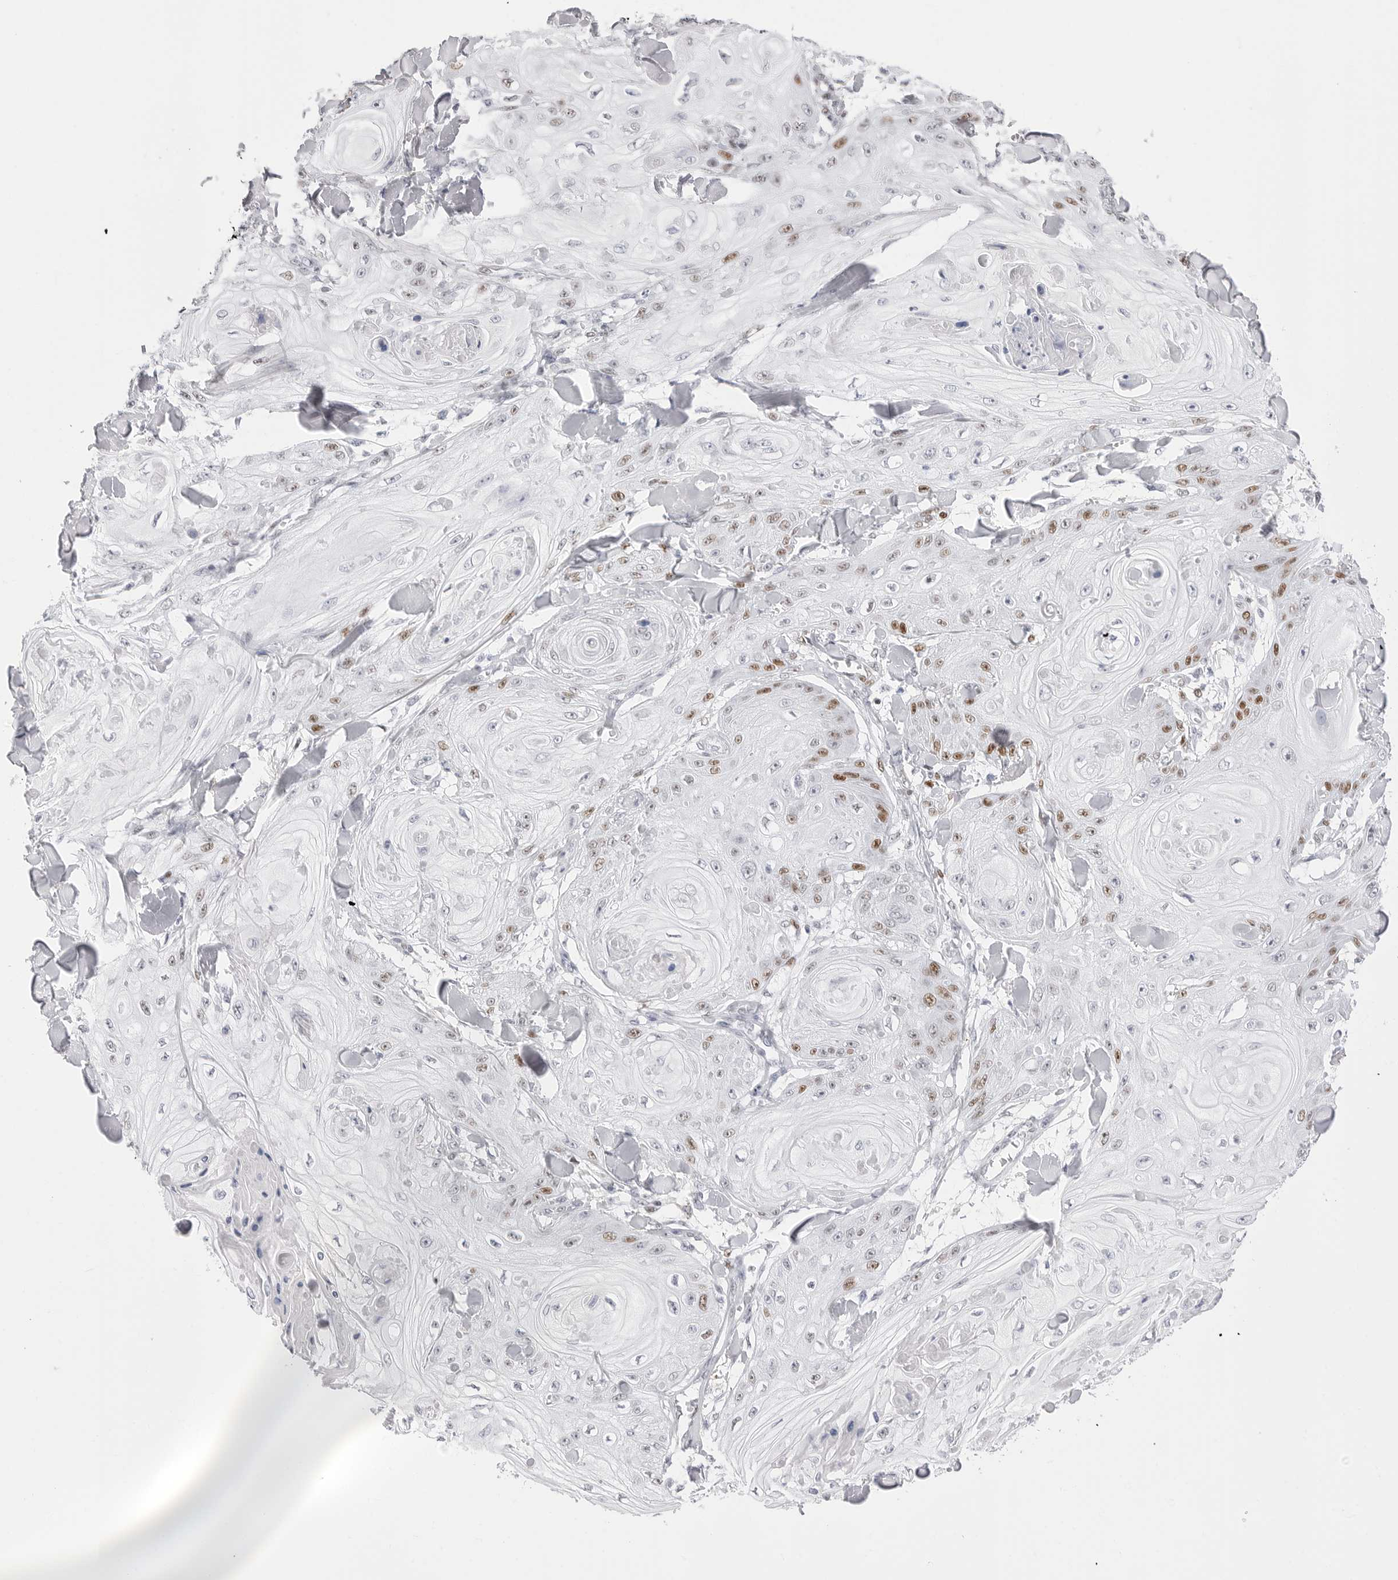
{"staining": {"intensity": "moderate", "quantity": "25%-75%", "location": "nuclear"}, "tissue": "skin cancer", "cell_type": "Tumor cells", "image_type": "cancer", "snomed": [{"axis": "morphology", "description": "Squamous cell carcinoma, NOS"}, {"axis": "topography", "description": "Skin"}], "caption": "Human skin squamous cell carcinoma stained with a protein marker shows moderate staining in tumor cells.", "gene": "NASP", "patient": {"sex": "male", "age": 74}}